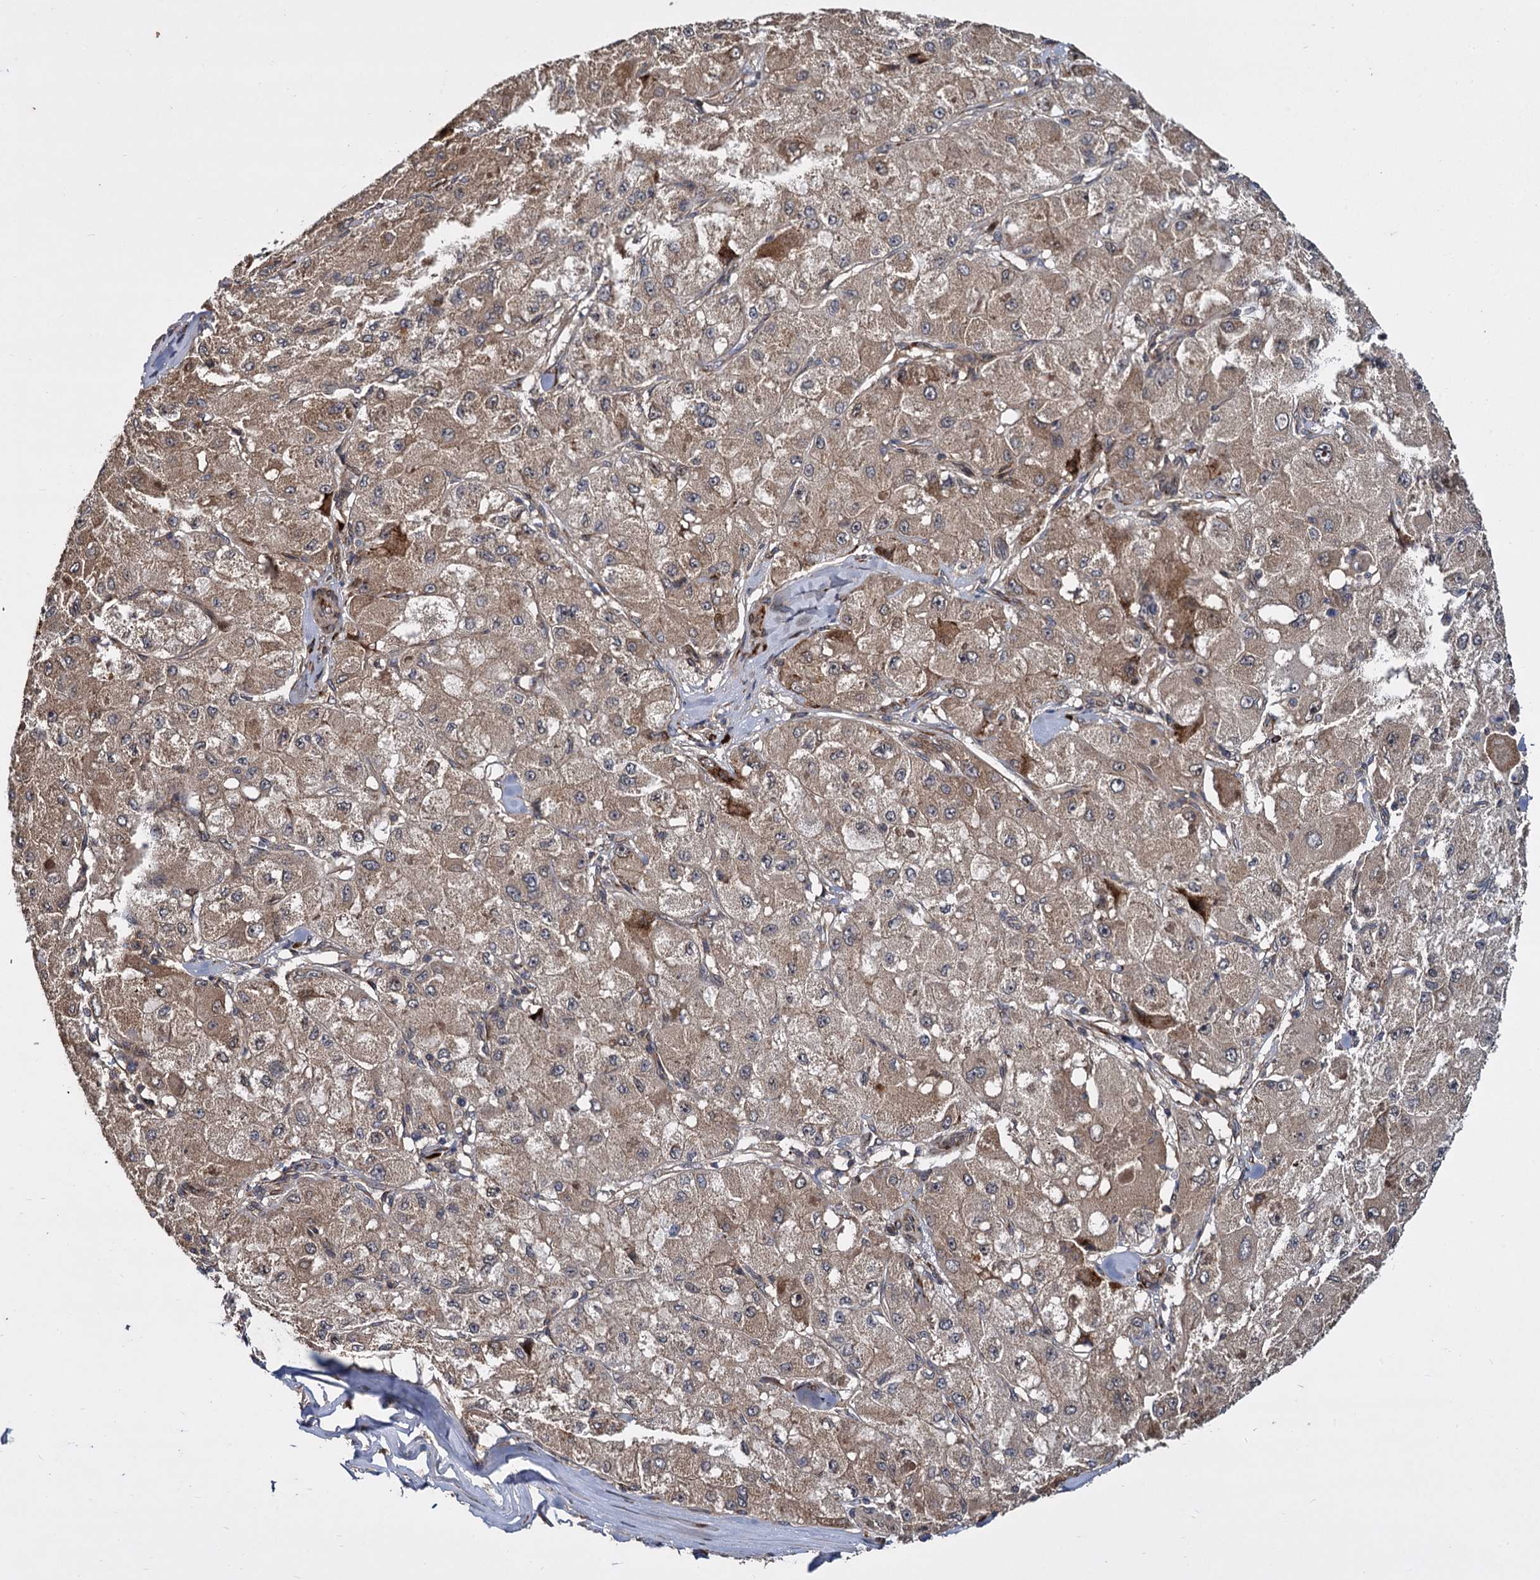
{"staining": {"intensity": "weak", "quantity": ">75%", "location": "cytoplasmic/membranous"}, "tissue": "liver cancer", "cell_type": "Tumor cells", "image_type": "cancer", "snomed": [{"axis": "morphology", "description": "Carcinoma, Hepatocellular, NOS"}, {"axis": "topography", "description": "Liver"}], "caption": "Liver hepatocellular carcinoma tissue reveals weak cytoplasmic/membranous staining in about >75% of tumor cells, visualized by immunohistochemistry.", "gene": "INPPL1", "patient": {"sex": "male", "age": 80}}